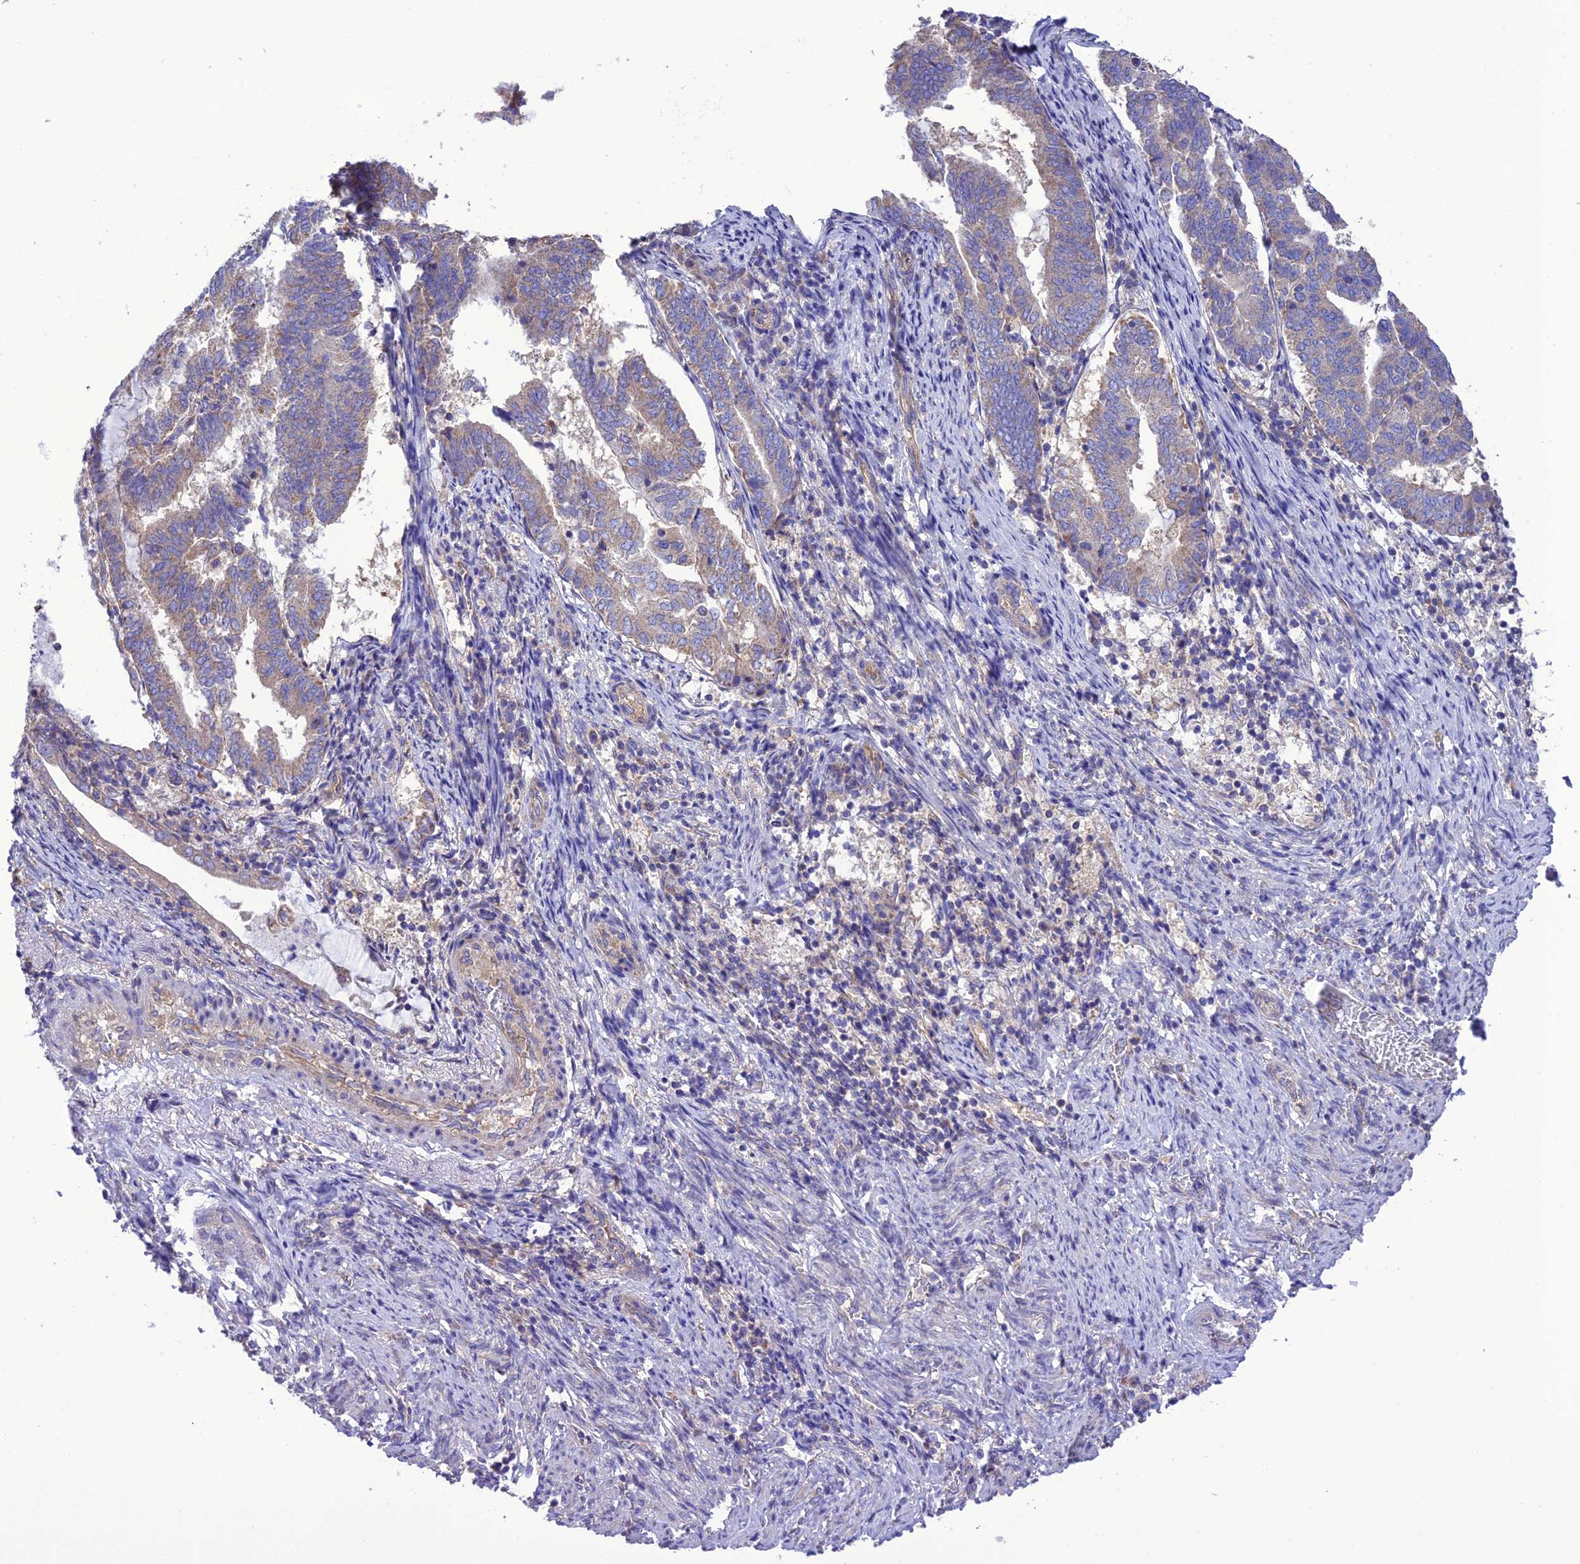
{"staining": {"intensity": "weak", "quantity": "<25%", "location": "cytoplasmic/membranous"}, "tissue": "endometrial cancer", "cell_type": "Tumor cells", "image_type": "cancer", "snomed": [{"axis": "morphology", "description": "Adenocarcinoma, NOS"}, {"axis": "topography", "description": "Endometrium"}], "caption": "A high-resolution histopathology image shows immunohistochemistry (IHC) staining of endometrial cancer, which exhibits no significant positivity in tumor cells.", "gene": "MAP3K12", "patient": {"sex": "female", "age": 80}}